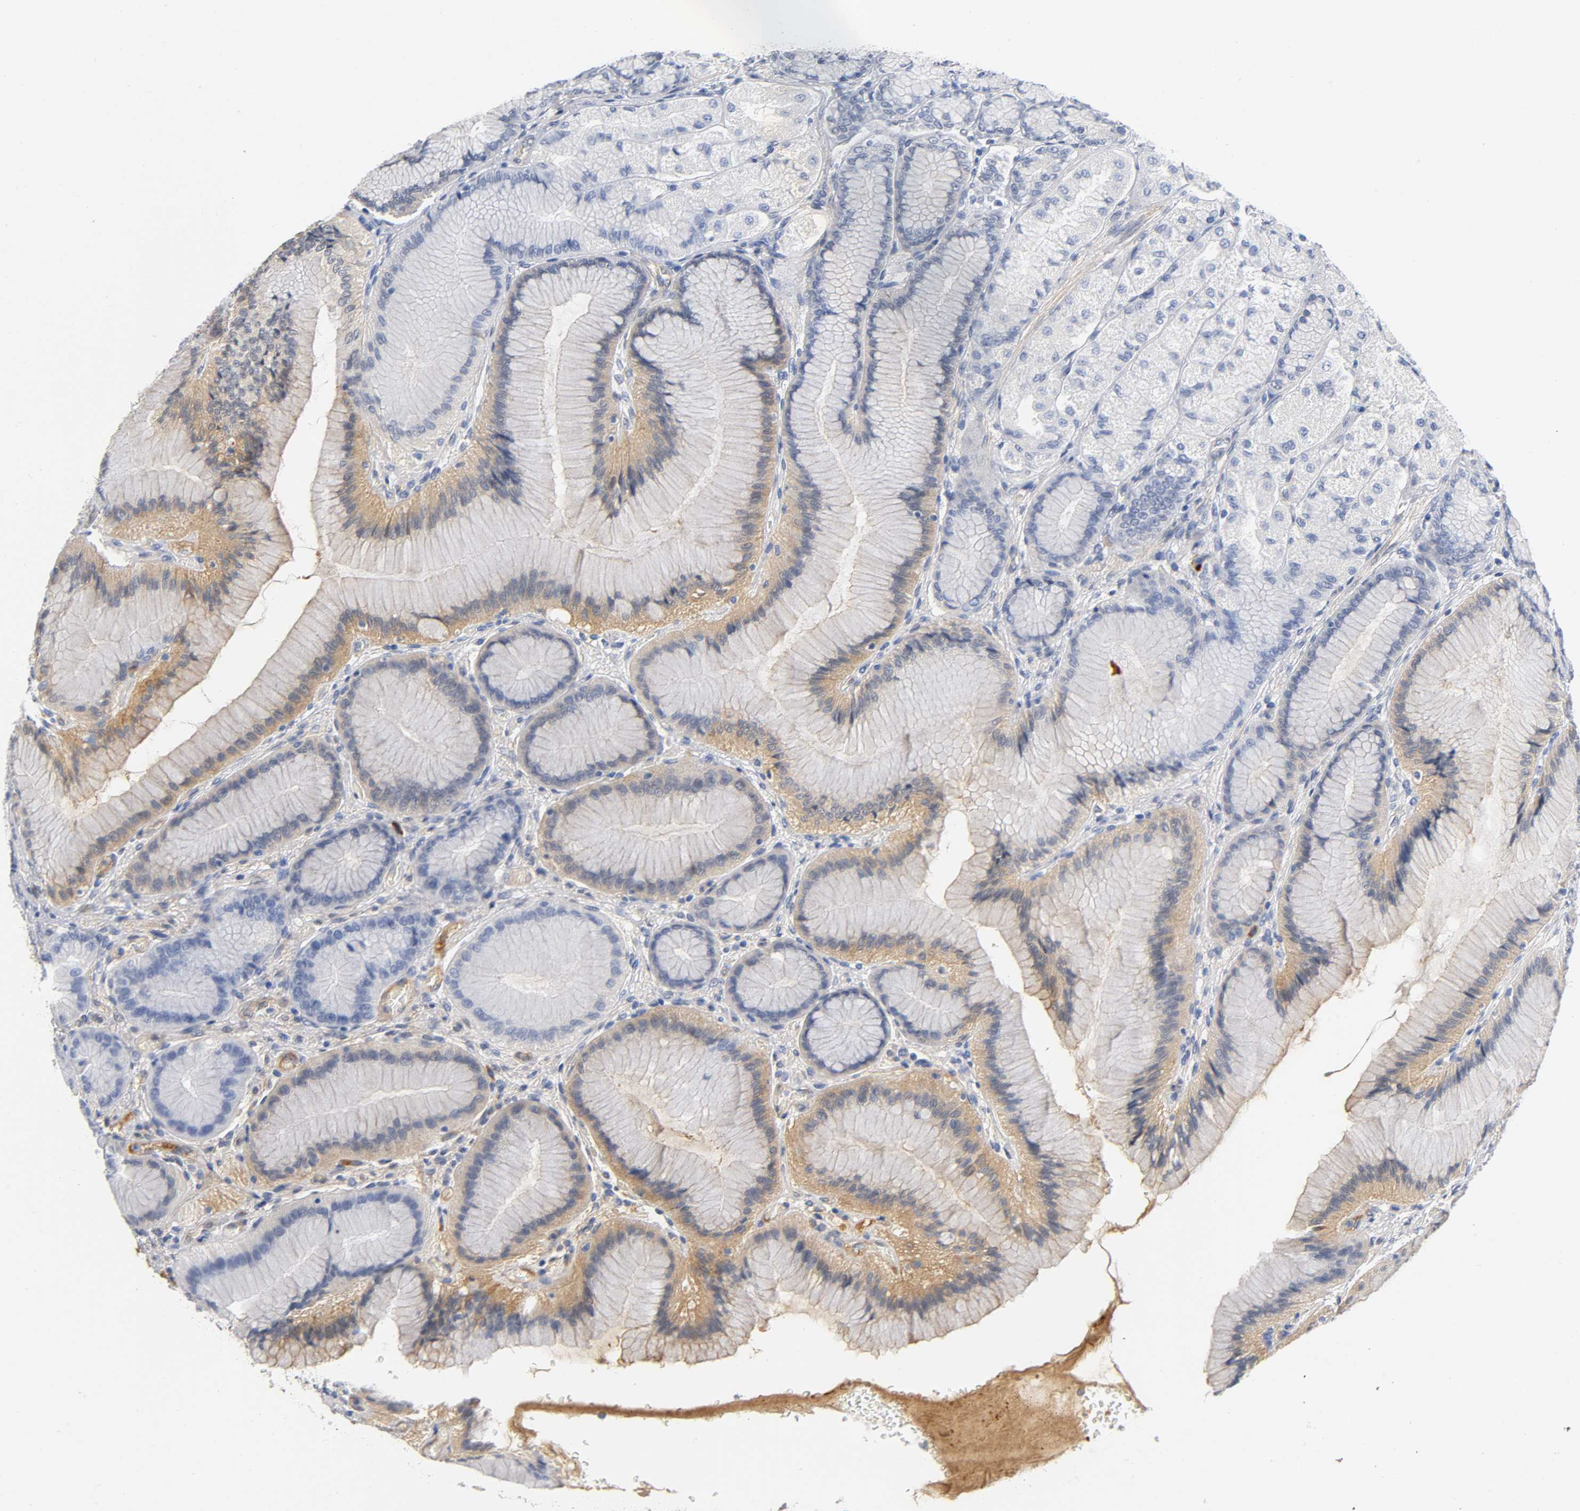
{"staining": {"intensity": "weak", "quantity": "25%-75%", "location": "cytoplasmic/membranous"}, "tissue": "stomach", "cell_type": "Glandular cells", "image_type": "normal", "snomed": [{"axis": "morphology", "description": "Normal tissue, NOS"}, {"axis": "morphology", "description": "Adenocarcinoma, NOS"}, {"axis": "topography", "description": "Stomach"}, {"axis": "topography", "description": "Stomach, lower"}], "caption": "Immunohistochemistry (IHC) micrograph of normal stomach: stomach stained using immunohistochemistry (IHC) demonstrates low levels of weak protein expression localized specifically in the cytoplasmic/membranous of glandular cells, appearing as a cytoplasmic/membranous brown color.", "gene": "TNC", "patient": {"sex": "female", "age": 65}}